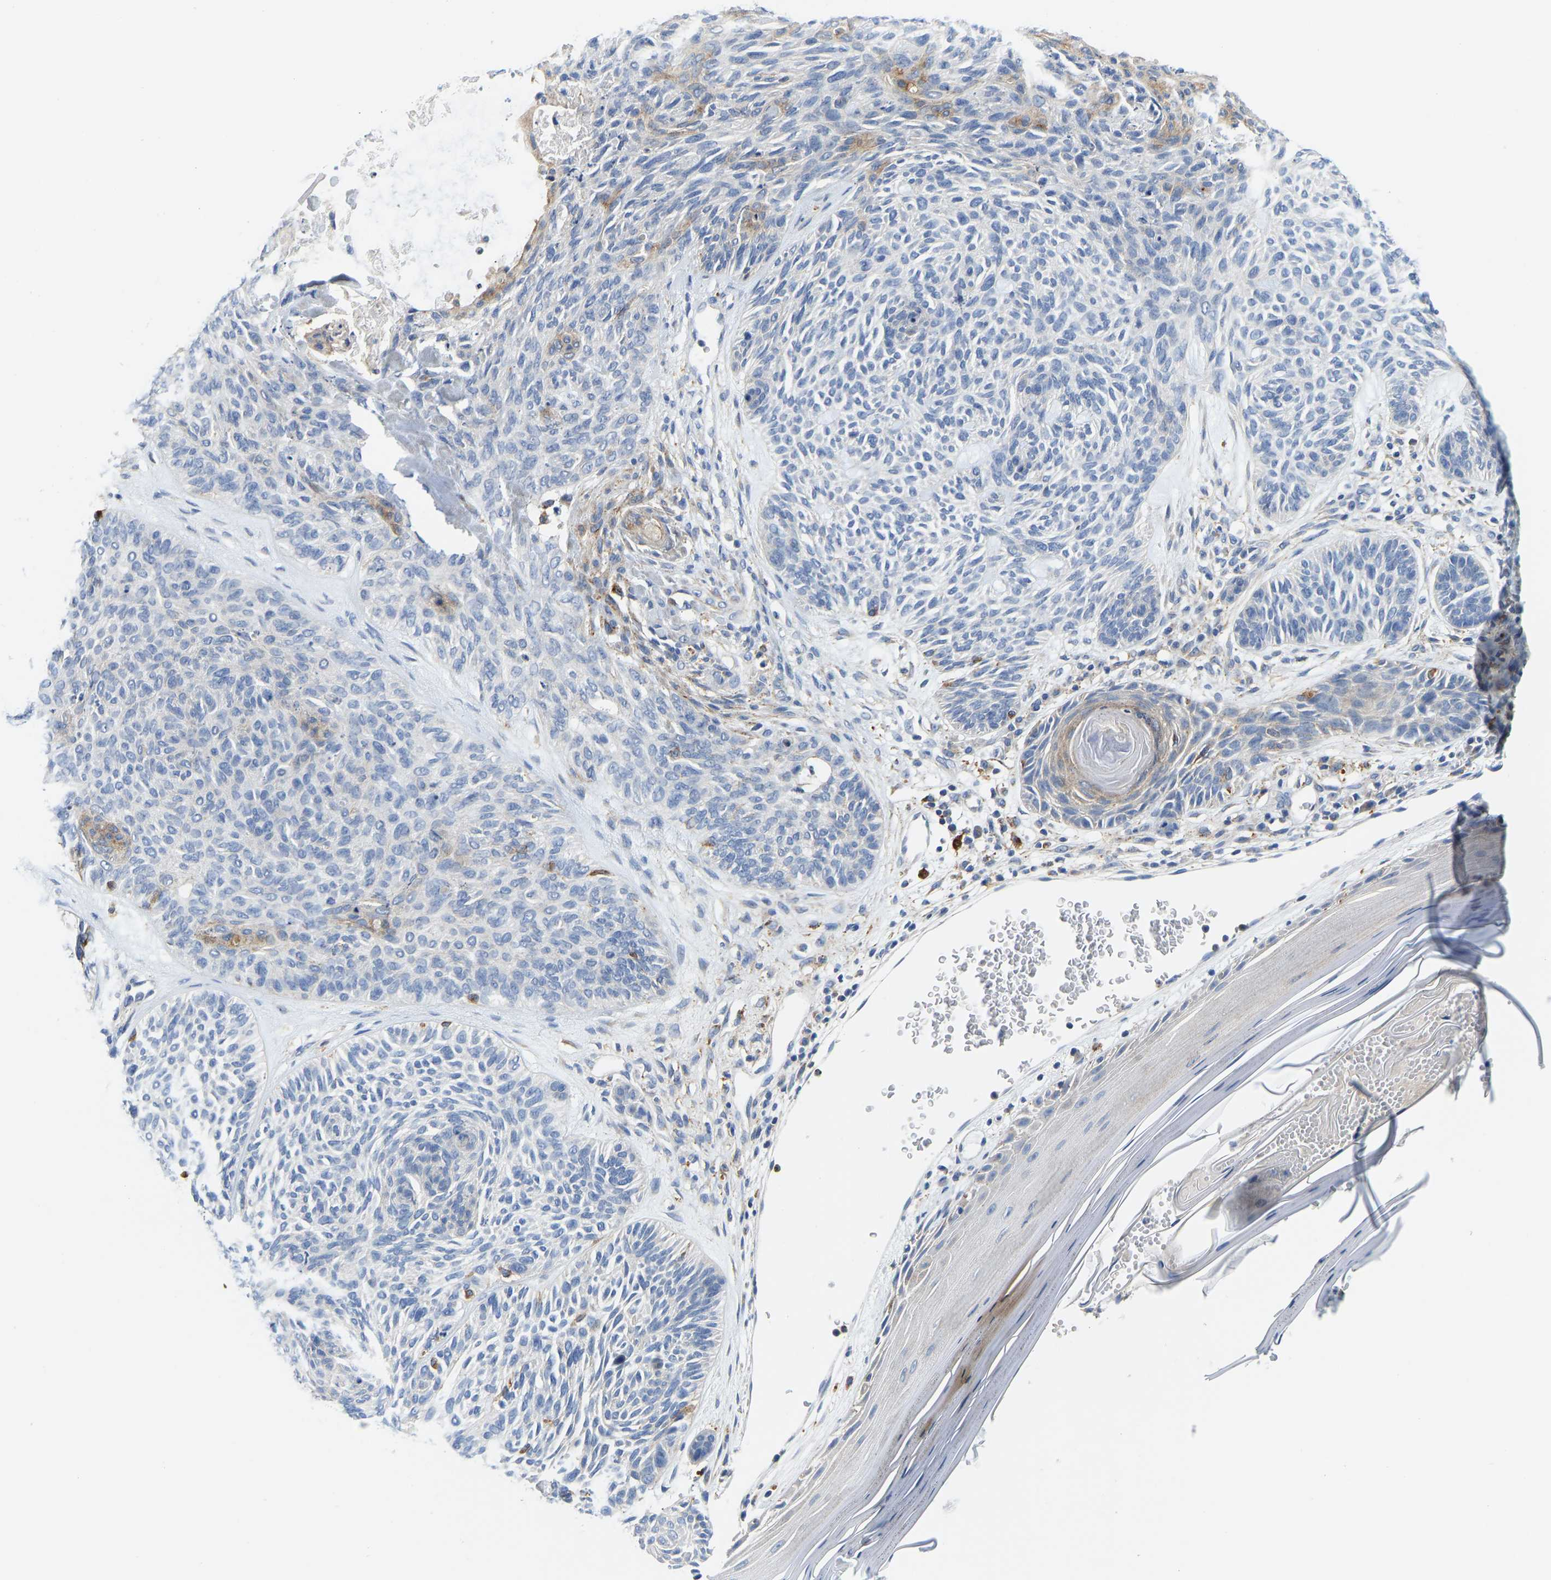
{"staining": {"intensity": "moderate", "quantity": "<25%", "location": "cytoplasmic/membranous"}, "tissue": "skin cancer", "cell_type": "Tumor cells", "image_type": "cancer", "snomed": [{"axis": "morphology", "description": "Basal cell carcinoma"}, {"axis": "topography", "description": "Skin"}], "caption": "Skin cancer (basal cell carcinoma) stained for a protein (brown) demonstrates moderate cytoplasmic/membranous positive positivity in about <25% of tumor cells.", "gene": "ATP6V1E1", "patient": {"sex": "male", "age": 55}}